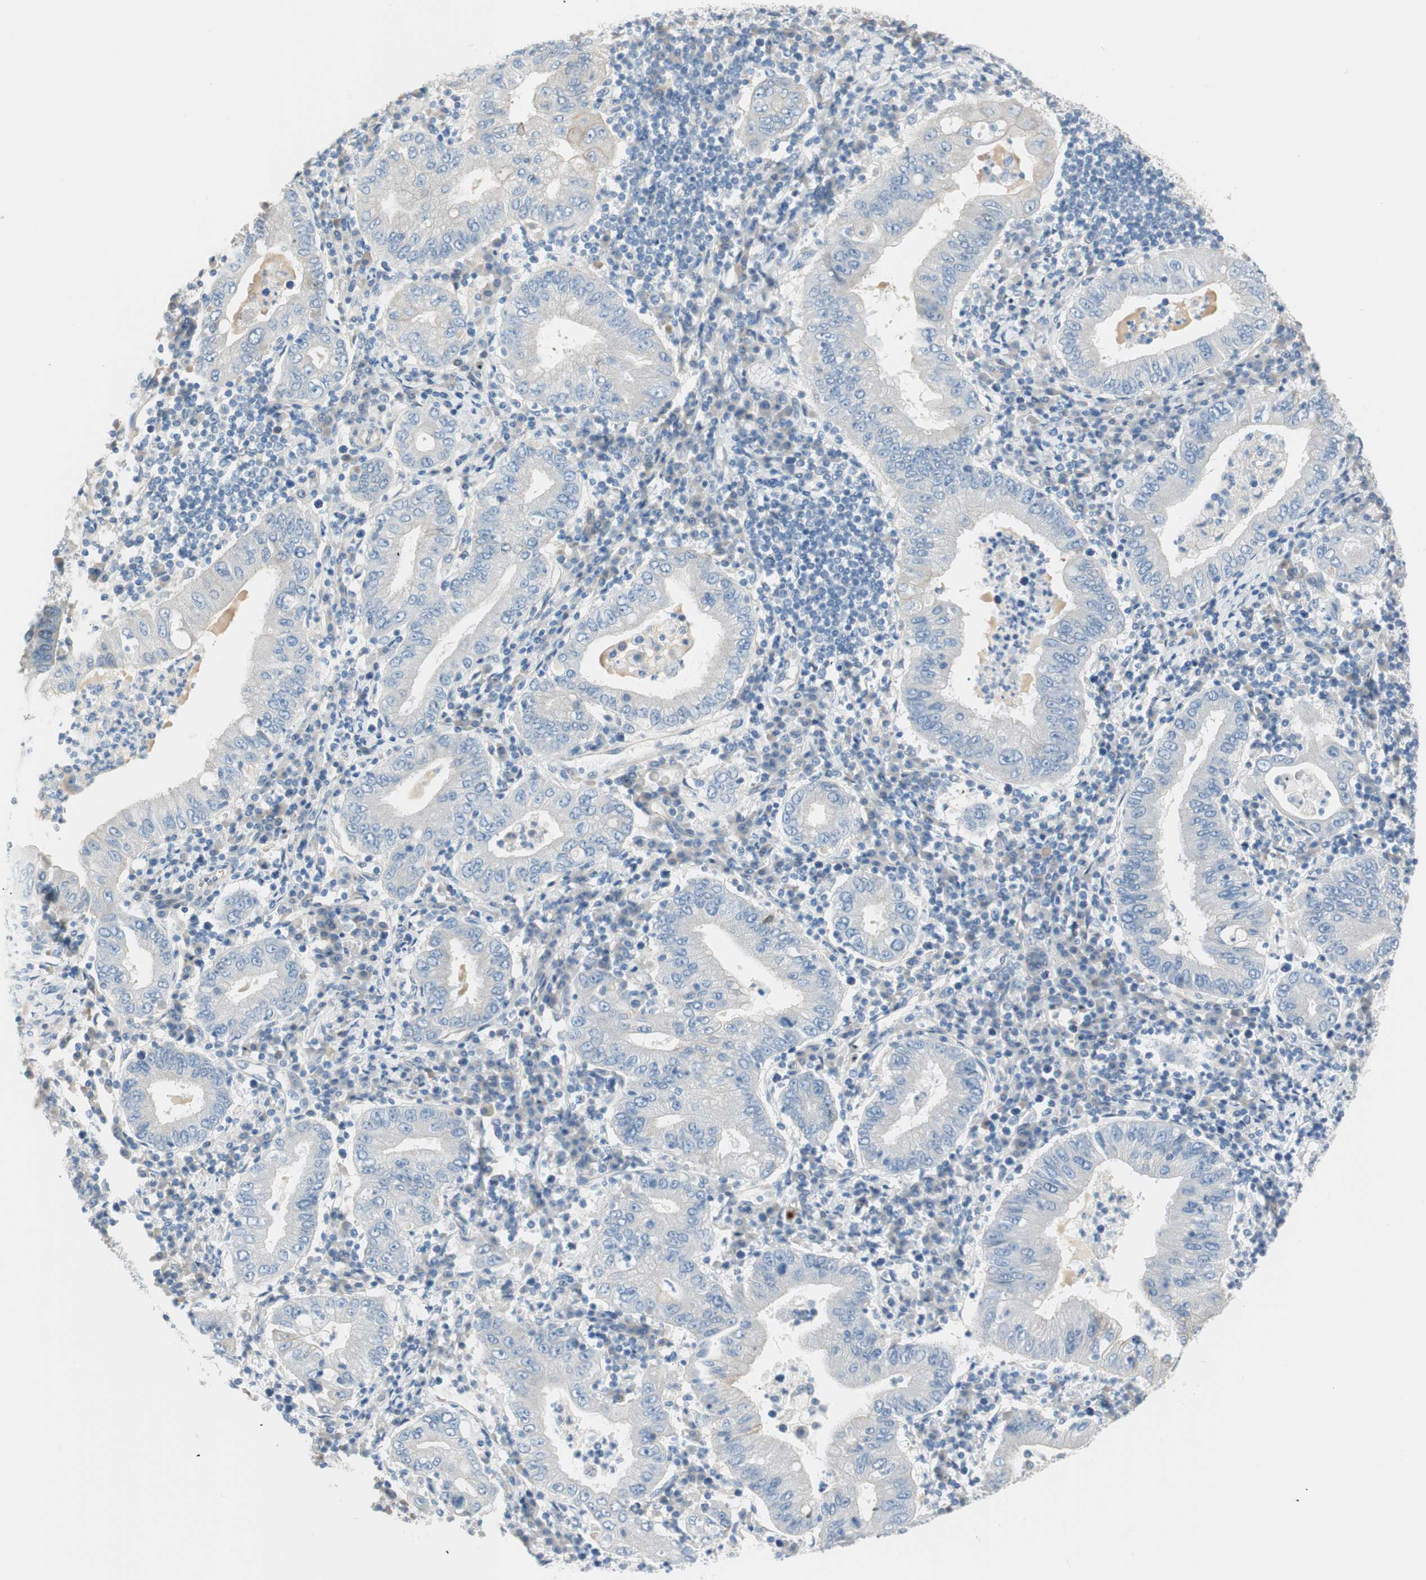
{"staining": {"intensity": "negative", "quantity": "none", "location": "none"}, "tissue": "stomach cancer", "cell_type": "Tumor cells", "image_type": "cancer", "snomed": [{"axis": "morphology", "description": "Normal tissue, NOS"}, {"axis": "morphology", "description": "Adenocarcinoma, NOS"}, {"axis": "topography", "description": "Esophagus"}, {"axis": "topography", "description": "Stomach, upper"}, {"axis": "topography", "description": "Peripheral nerve tissue"}], "caption": "High power microscopy micrograph of an immunohistochemistry micrograph of stomach adenocarcinoma, revealing no significant positivity in tumor cells. (DAB immunohistochemistry, high magnification).", "gene": "CDK3", "patient": {"sex": "male", "age": 62}}